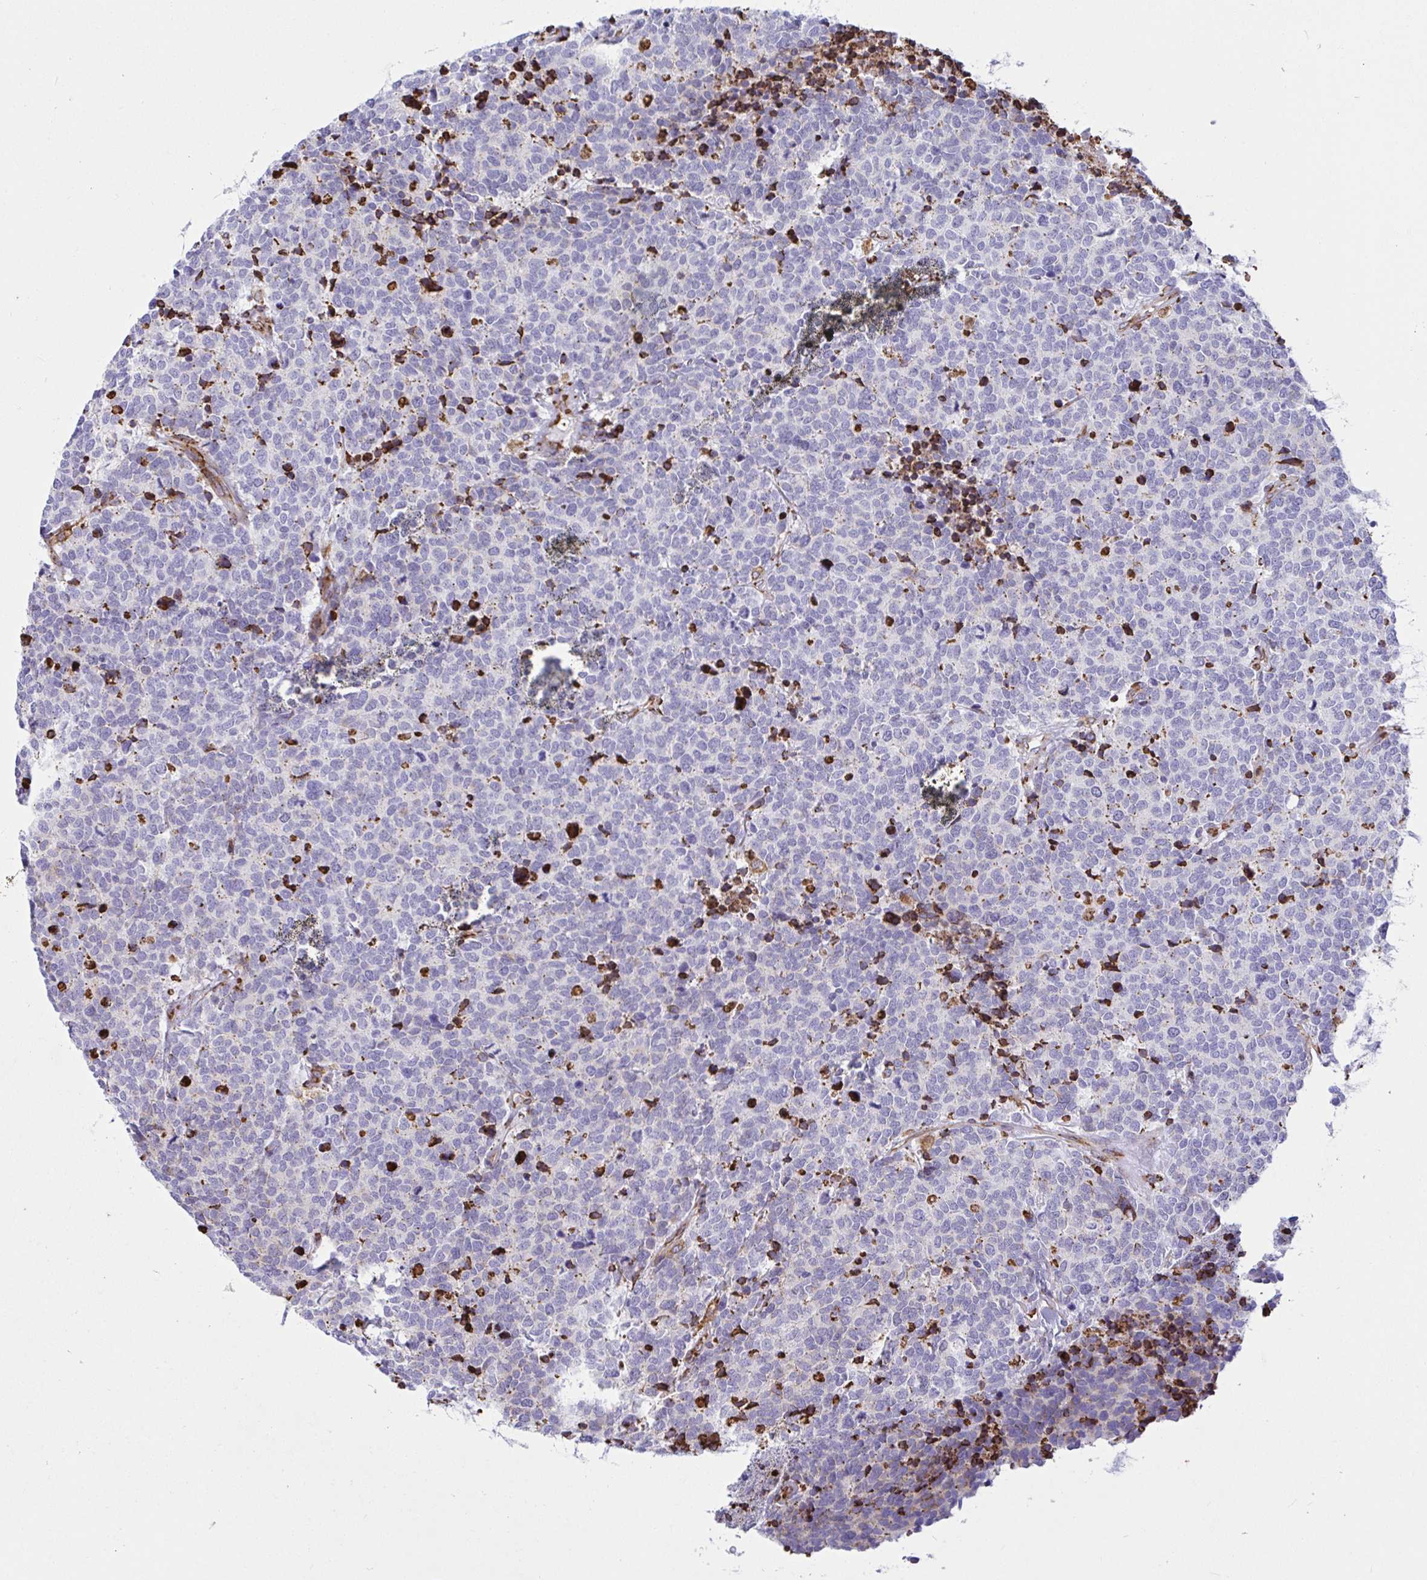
{"staining": {"intensity": "negative", "quantity": "none", "location": "none"}, "tissue": "carcinoid", "cell_type": "Tumor cells", "image_type": "cancer", "snomed": [{"axis": "morphology", "description": "Carcinoid, malignant, NOS"}, {"axis": "topography", "description": "Skin"}], "caption": "The IHC micrograph has no significant expression in tumor cells of carcinoid (malignant) tissue.", "gene": "CLGN", "patient": {"sex": "female", "age": 79}}